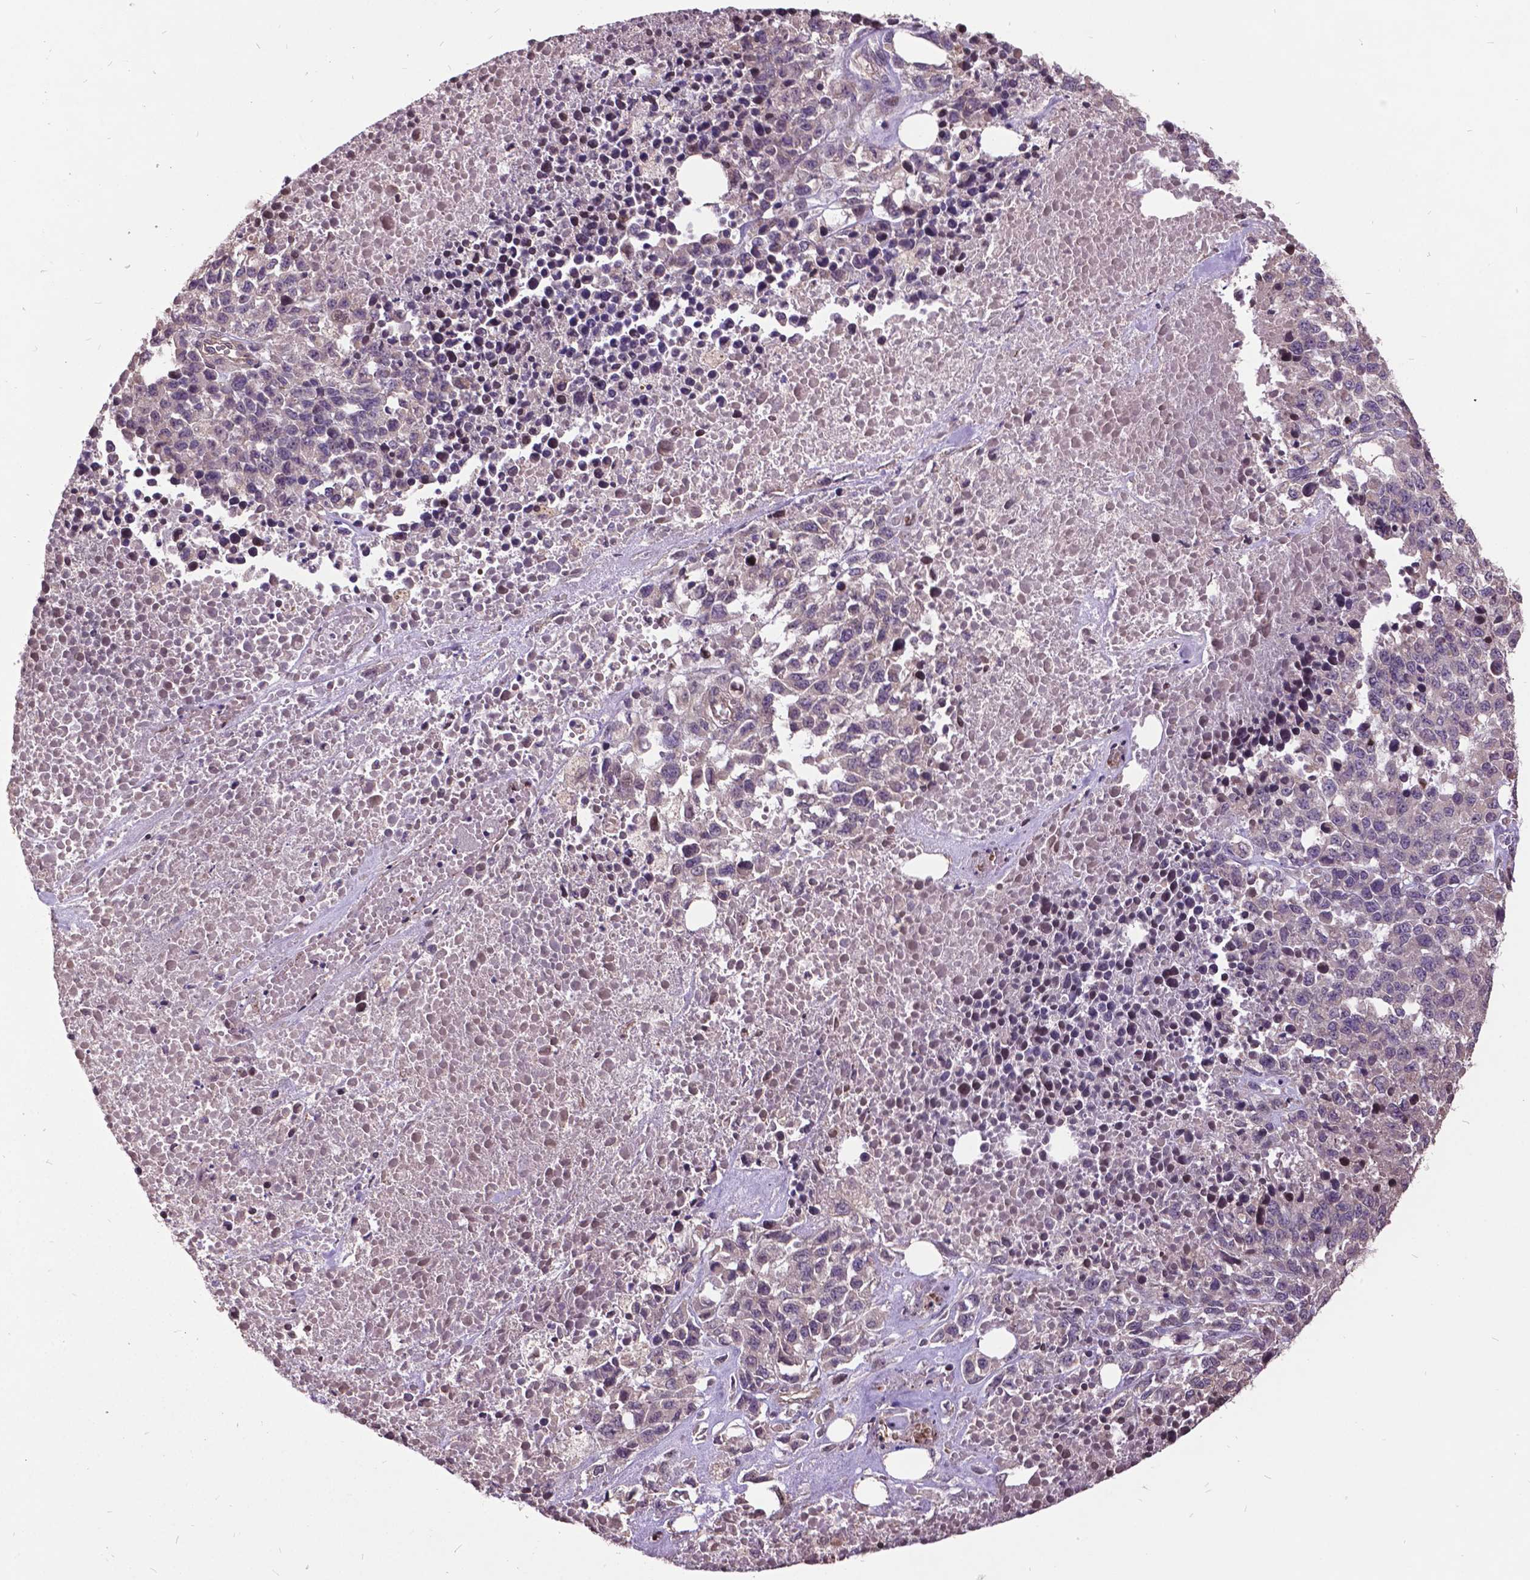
{"staining": {"intensity": "negative", "quantity": "none", "location": "none"}, "tissue": "melanoma", "cell_type": "Tumor cells", "image_type": "cancer", "snomed": [{"axis": "morphology", "description": "Malignant melanoma, Metastatic site"}, {"axis": "topography", "description": "Skin"}], "caption": "IHC of melanoma exhibits no expression in tumor cells. (DAB immunohistochemistry (IHC) with hematoxylin counter stain).", "gene": "AP1S3", "patient": {"sex": "male", "age": 84}}